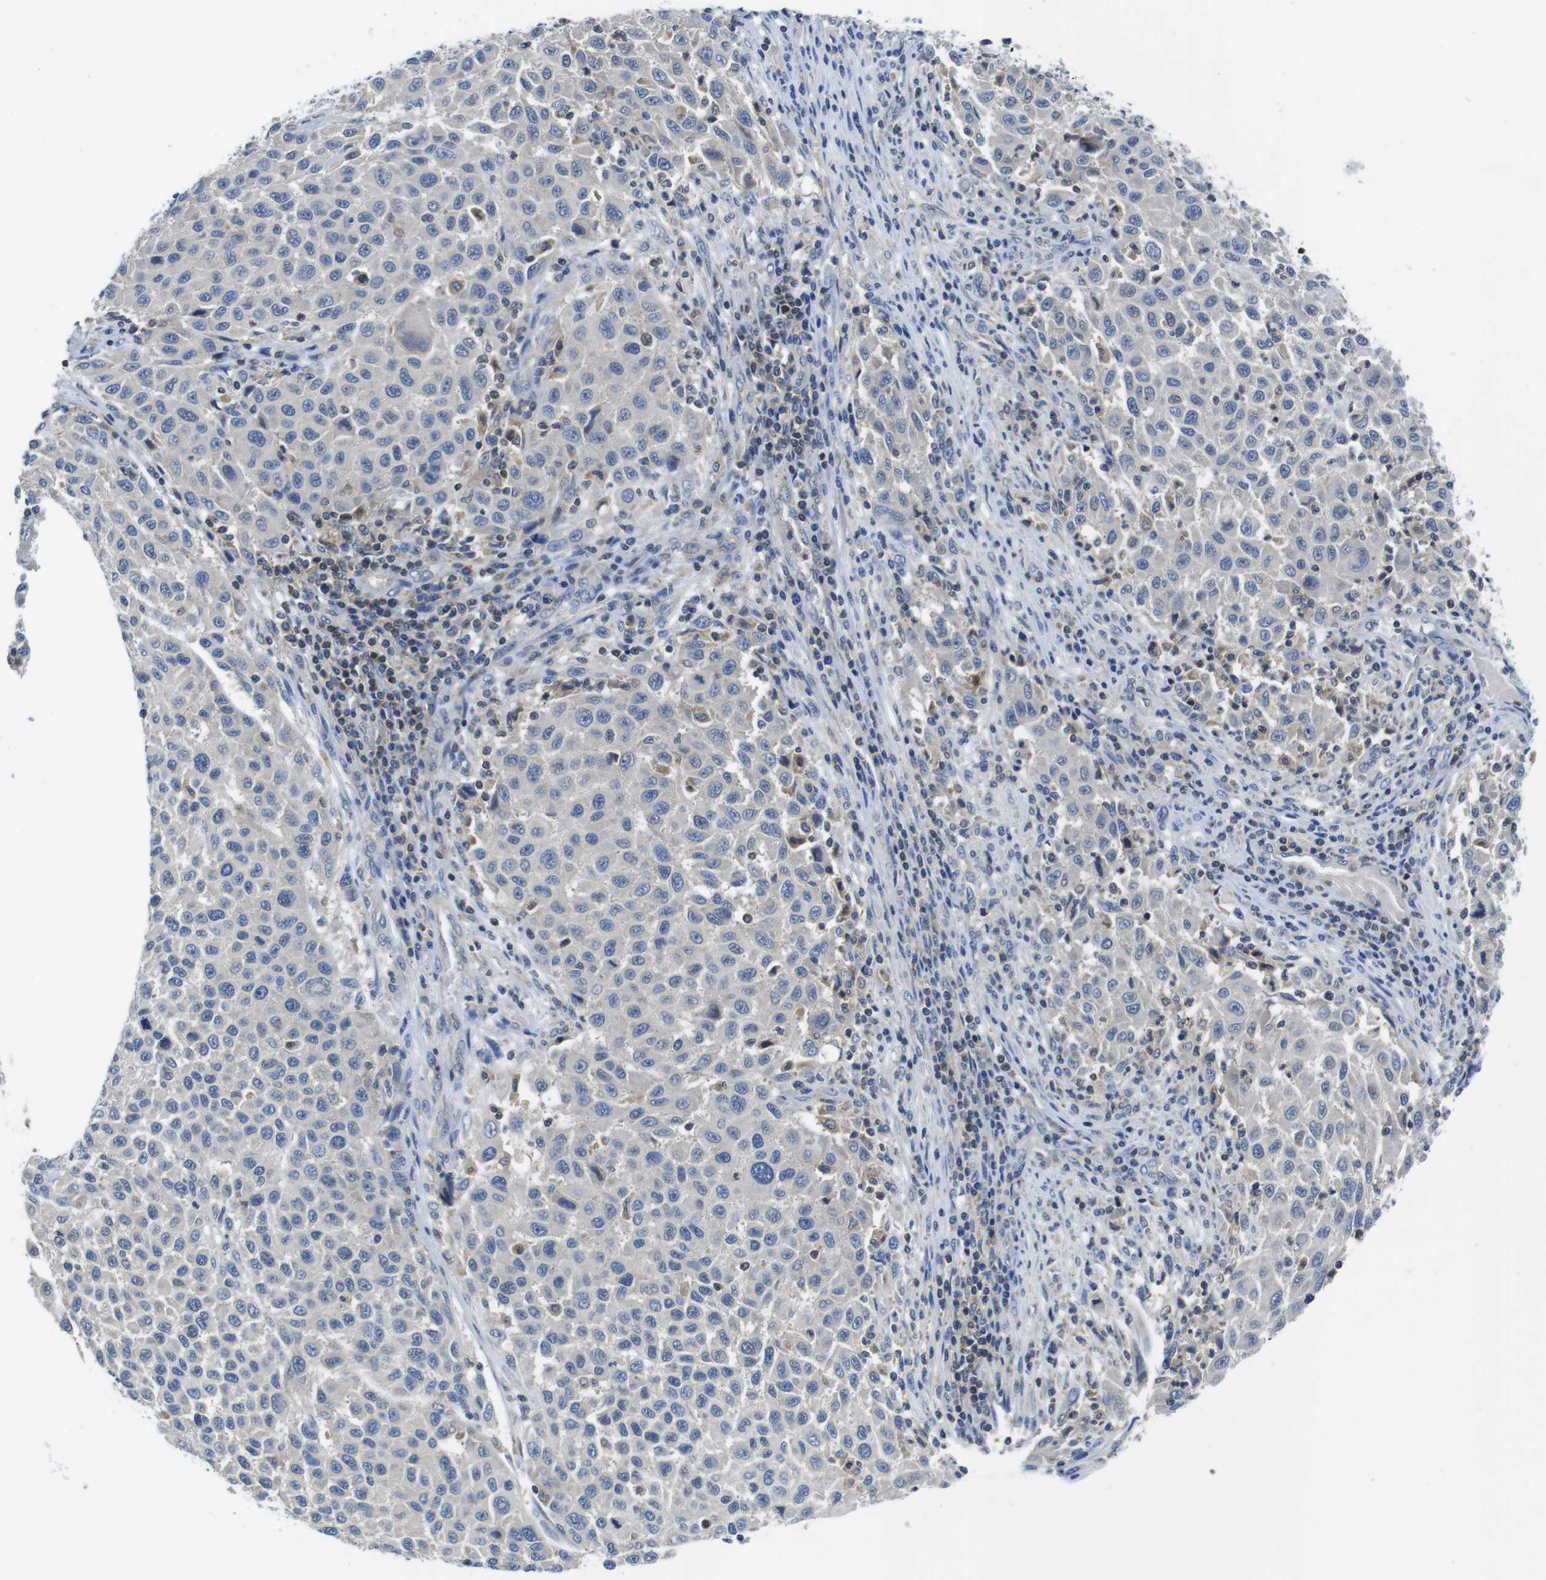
{"staining": {"intensity": "negative", "quantity": "none", "location": "none"}, "tissue": "melanoma", "cell_type": "Tumor cells", "image_type": "cancer", "snomed": [{"axis": "morphology", "description": "Malignant melanoma, Metastatic site"}, {"axis": "topography", "description": "Lymph node"}], "caption": "Immunohistochemical staining of melanoma exhibits no significant positivity in tumor cells.", "gene": "PIK3CD", "patient": {"sex": "male", "age": 61}}